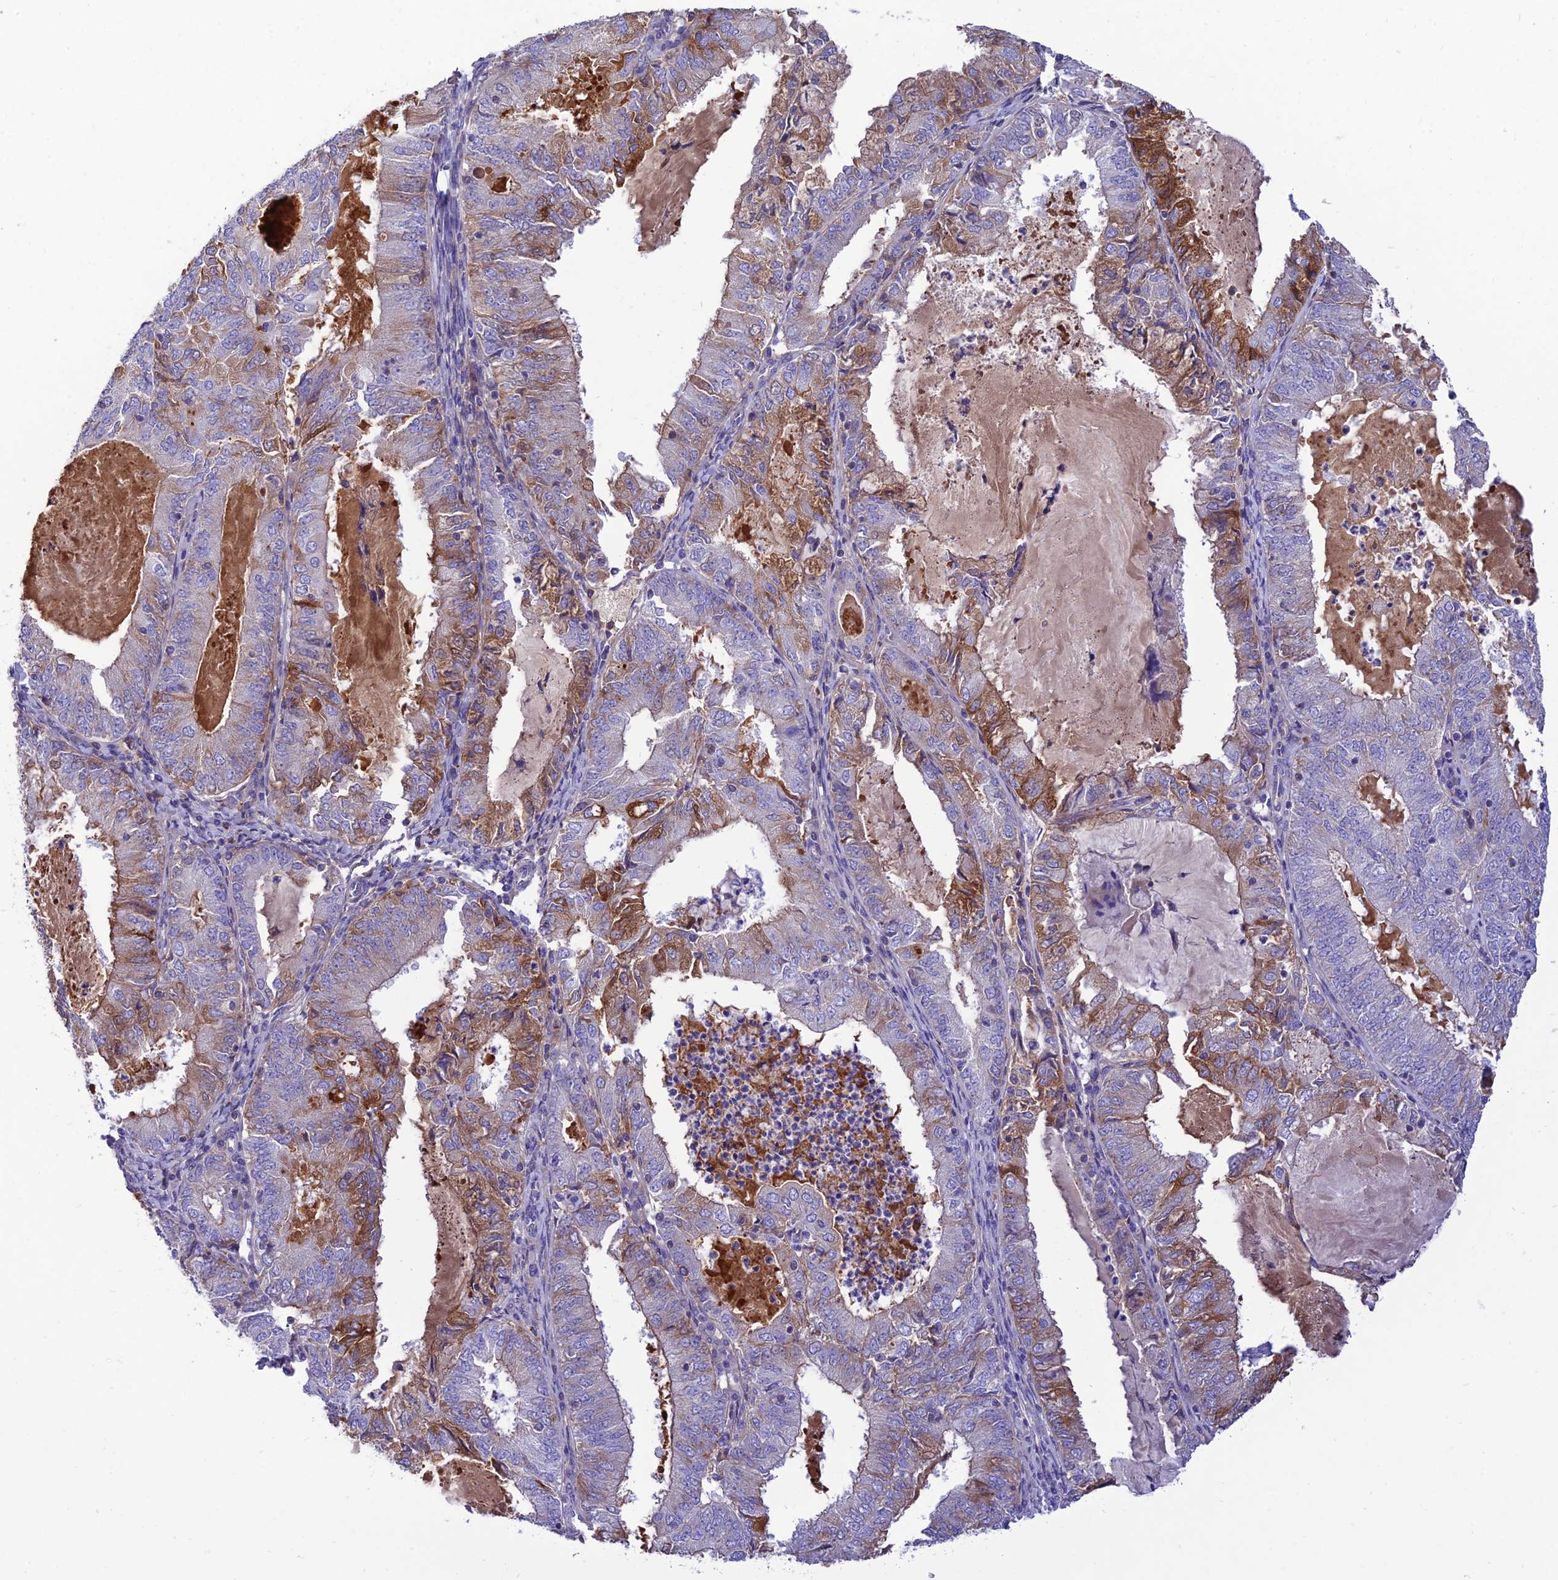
{"staining": {"intensity": "moderate", "quantity": "<25%", "location": "cytoplasmic/membranous"}, "tissue": "endometrial cancer", "cell_type": "Tumor cells", "image_type": "cancer", "snomed": [{"axis": "morphology", "description": "Adenocarcinoma, NOS"}, {"axis": "topography", "description": "Endometrium"}], "caption": "This is an image of immunohistochemistry (IHC) staining of endometrial cancer, which shows moderate positivity in the cytoplasmic/membranous of tumor cells.", "gene": "CCDC157", "patient": {"sex": "female", "age": 57}}